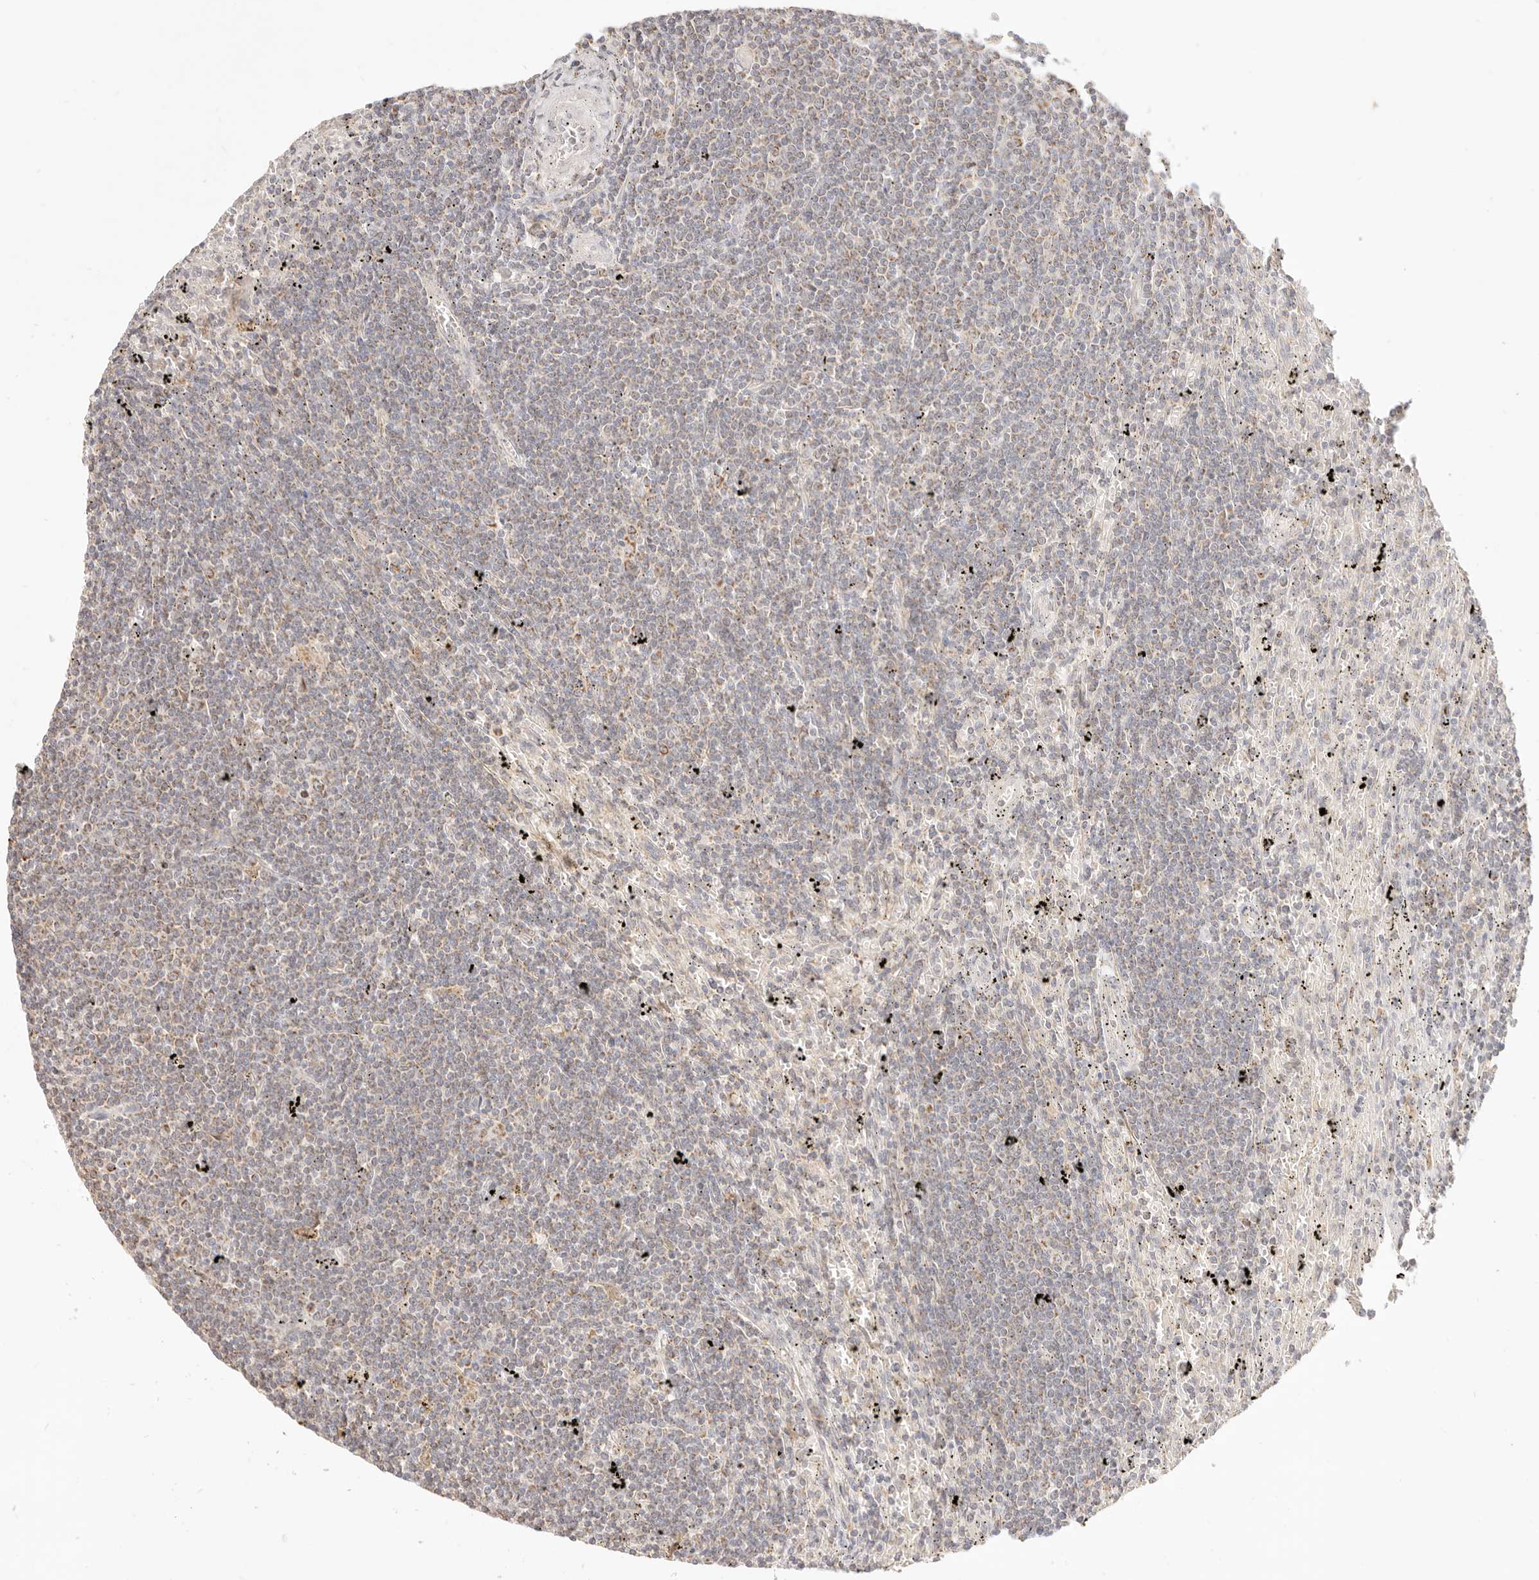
{"staining": {"intensity": "weak", "quantity": "25%-75%", "location": "cytoplasmic/membranous"}, "tissue": "lymphoma", "cell_type": "Tumor cells", "image_type": "cancer", "snomed": [{"axis": "morphology", "description": "Malignant lymphoma, non-Hodgkin's type, Low grade"}, {"axis": "topography", "description": "Spleen"}], "caption": "A low amount of weak cytoplasmic/membranous expression is seen in approximately 25%-75% of tumor cells in lymphoma tissue.", "gene": "CPLANE2", "patient": {"sex": "male", "age": 76}}